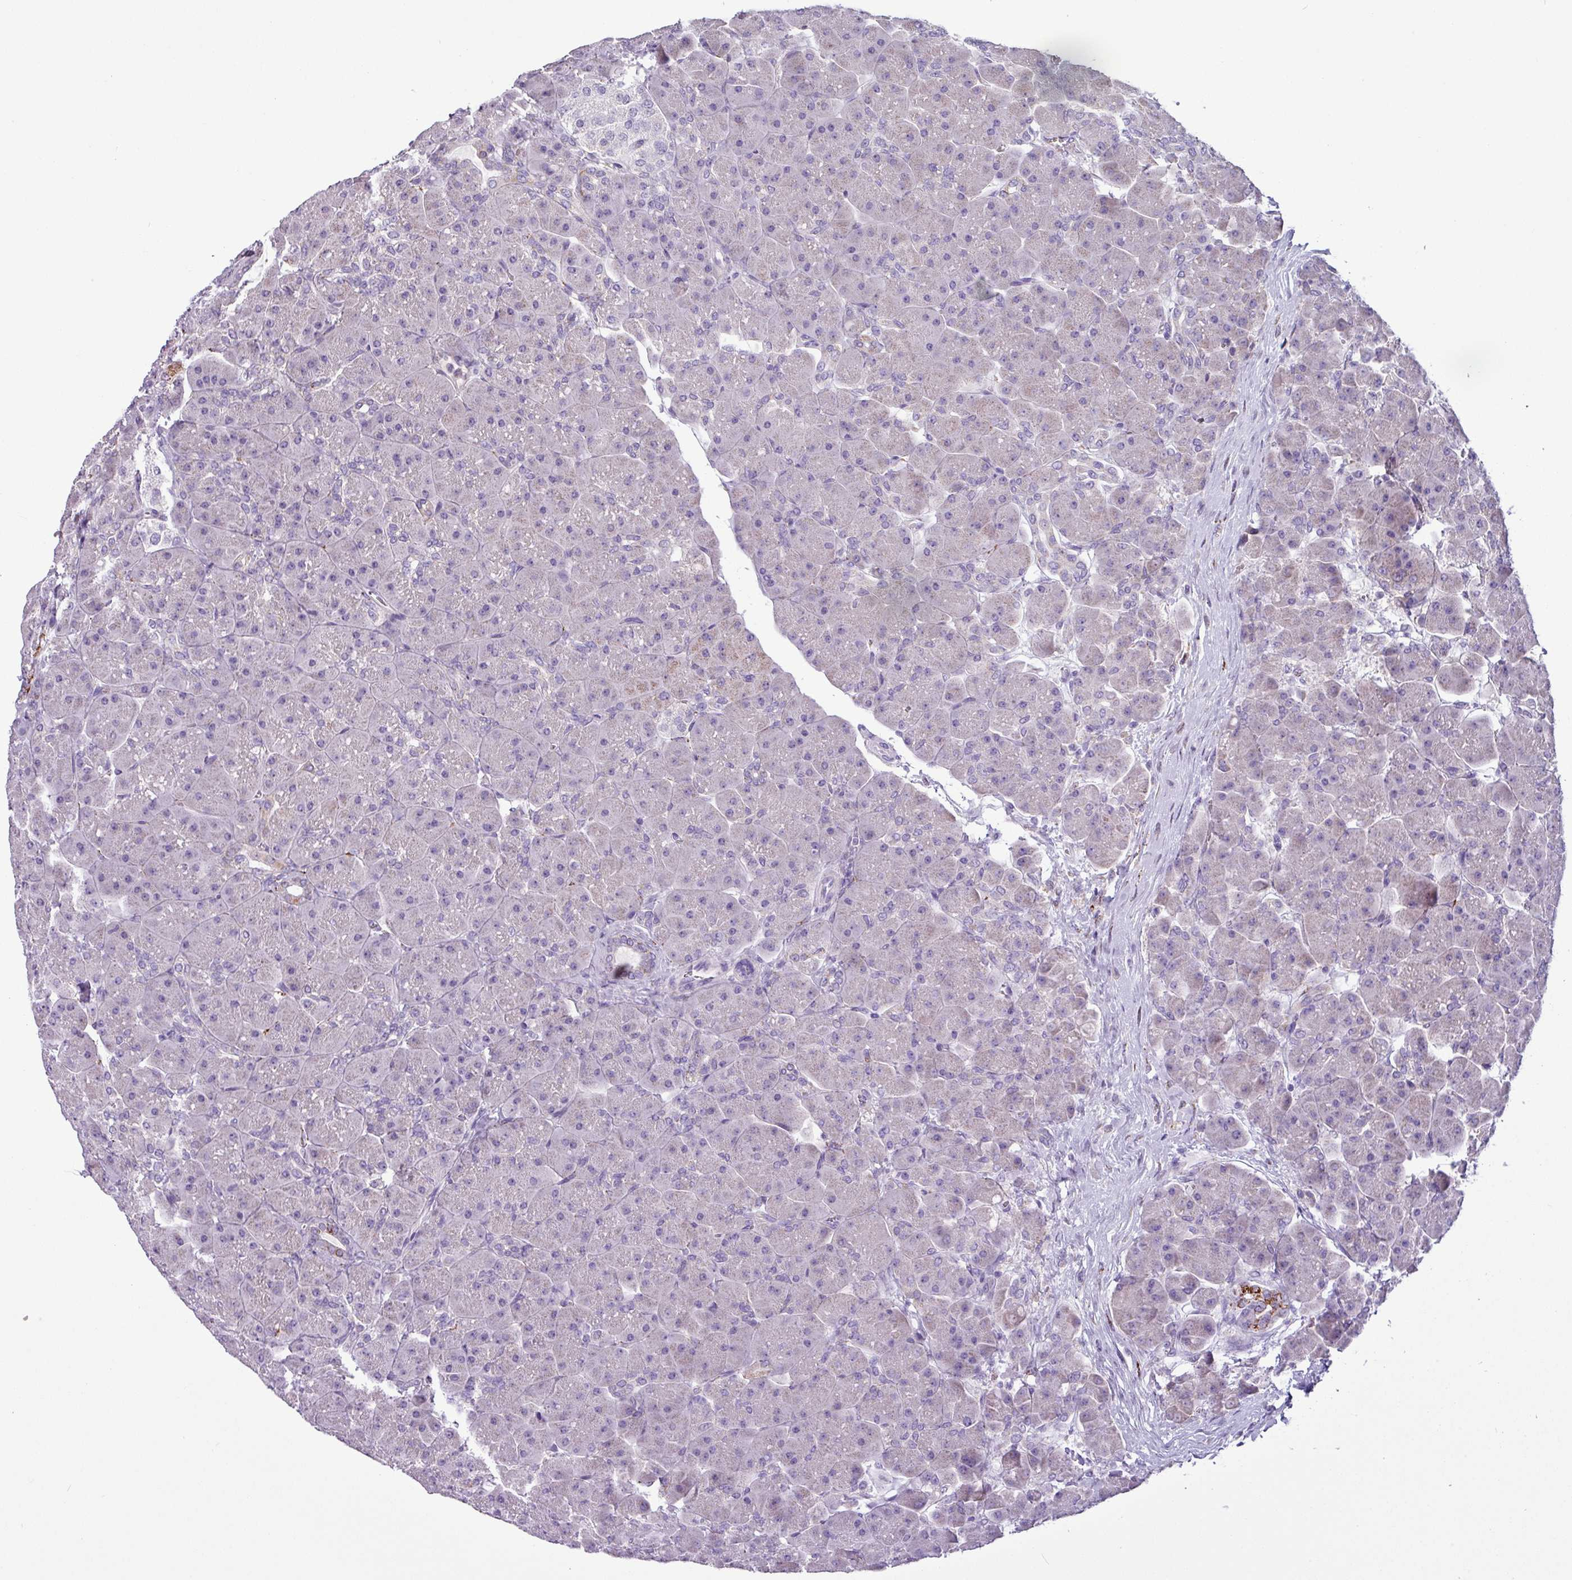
{"staining": {"intensity": "weak", "quantity": "<25%", "location": "cytoplasmic/membranous"}, "tissue": "pancreas", "cell_type": "Exocrine glandular cells", "image_type": "normal", "snomed": [{"axis": "morphology", "description": "Normal tissue, NOS"}, {"axis": "topography", "description": "Pancreas"}], "caption": "This is a image of IHC staining of benign pancreas, which shows no expression in exocrine glandular cells.", "gene": "ZNF667", "patient": {"sex": "male", "age": 66}}